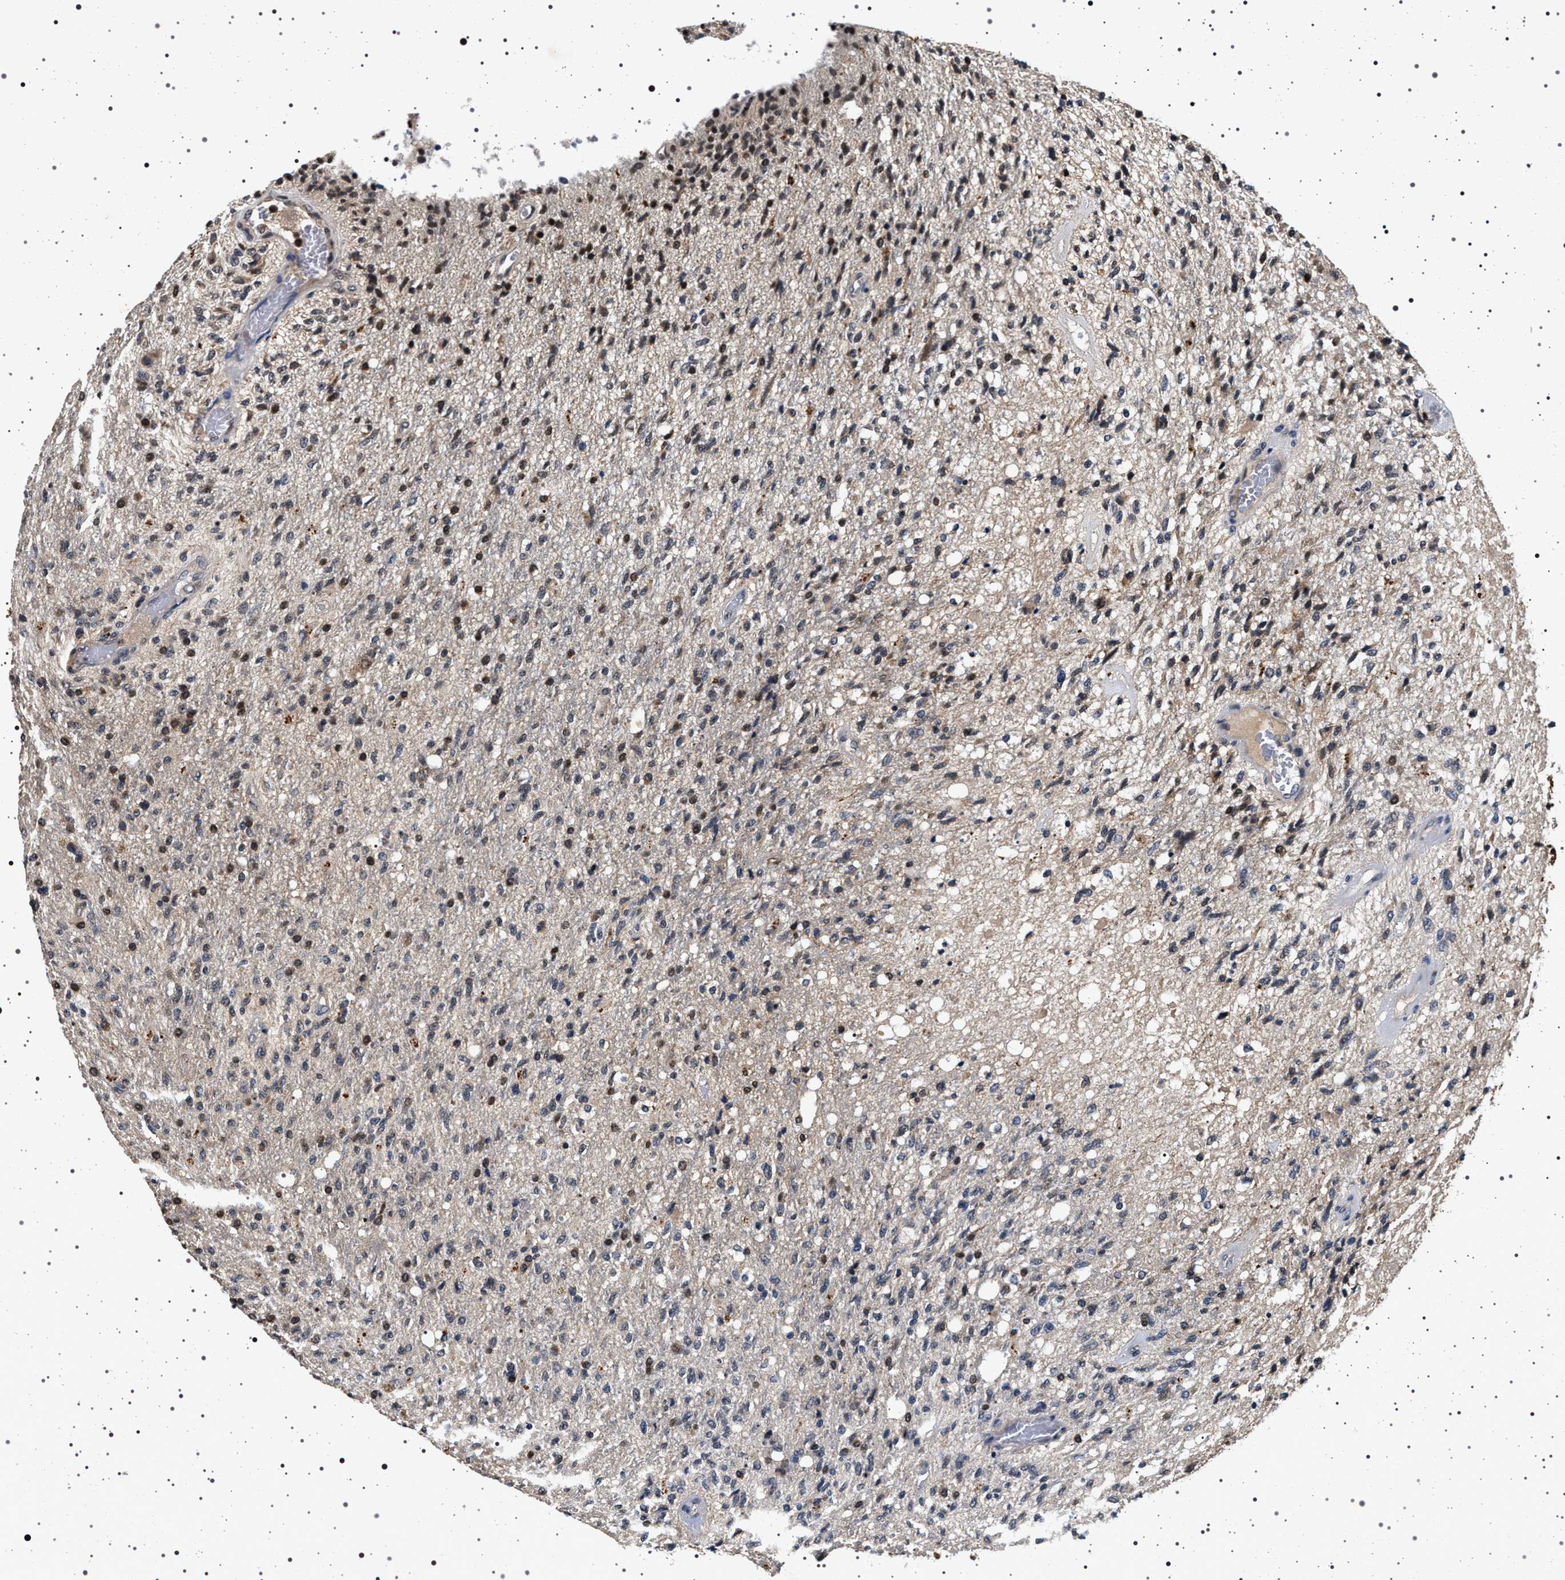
{"staining": {"intensity": "moderate", "quantity": "<25%", "location": "nuclear"}, "tissue": "glioma", "cell_type": "Tumor cells", "image_type": "cancer", "snomed": [{"axis": "morphology", "description": "Normal tissue, NOS"}, {"axis": "morphology", "description": "Glioma, malignant, High grade"}, {"axis": "topography", "description": "Cerebral cortex"}], "caption": "Glioma stained with DAB (3,3'-diaminobenzidine) immunohistochemistry demonstrates low levels of moderate nuclear staining in approximately <25% of tumor cells. The staining was performed using DAB (3,3'-diaminobenzidine), with brown indicating positive protein expression. Nuclei are stained blue with hematoxylin.", "gene": "CDKN1B", "patient": {"sex": "male", "age": 77}}